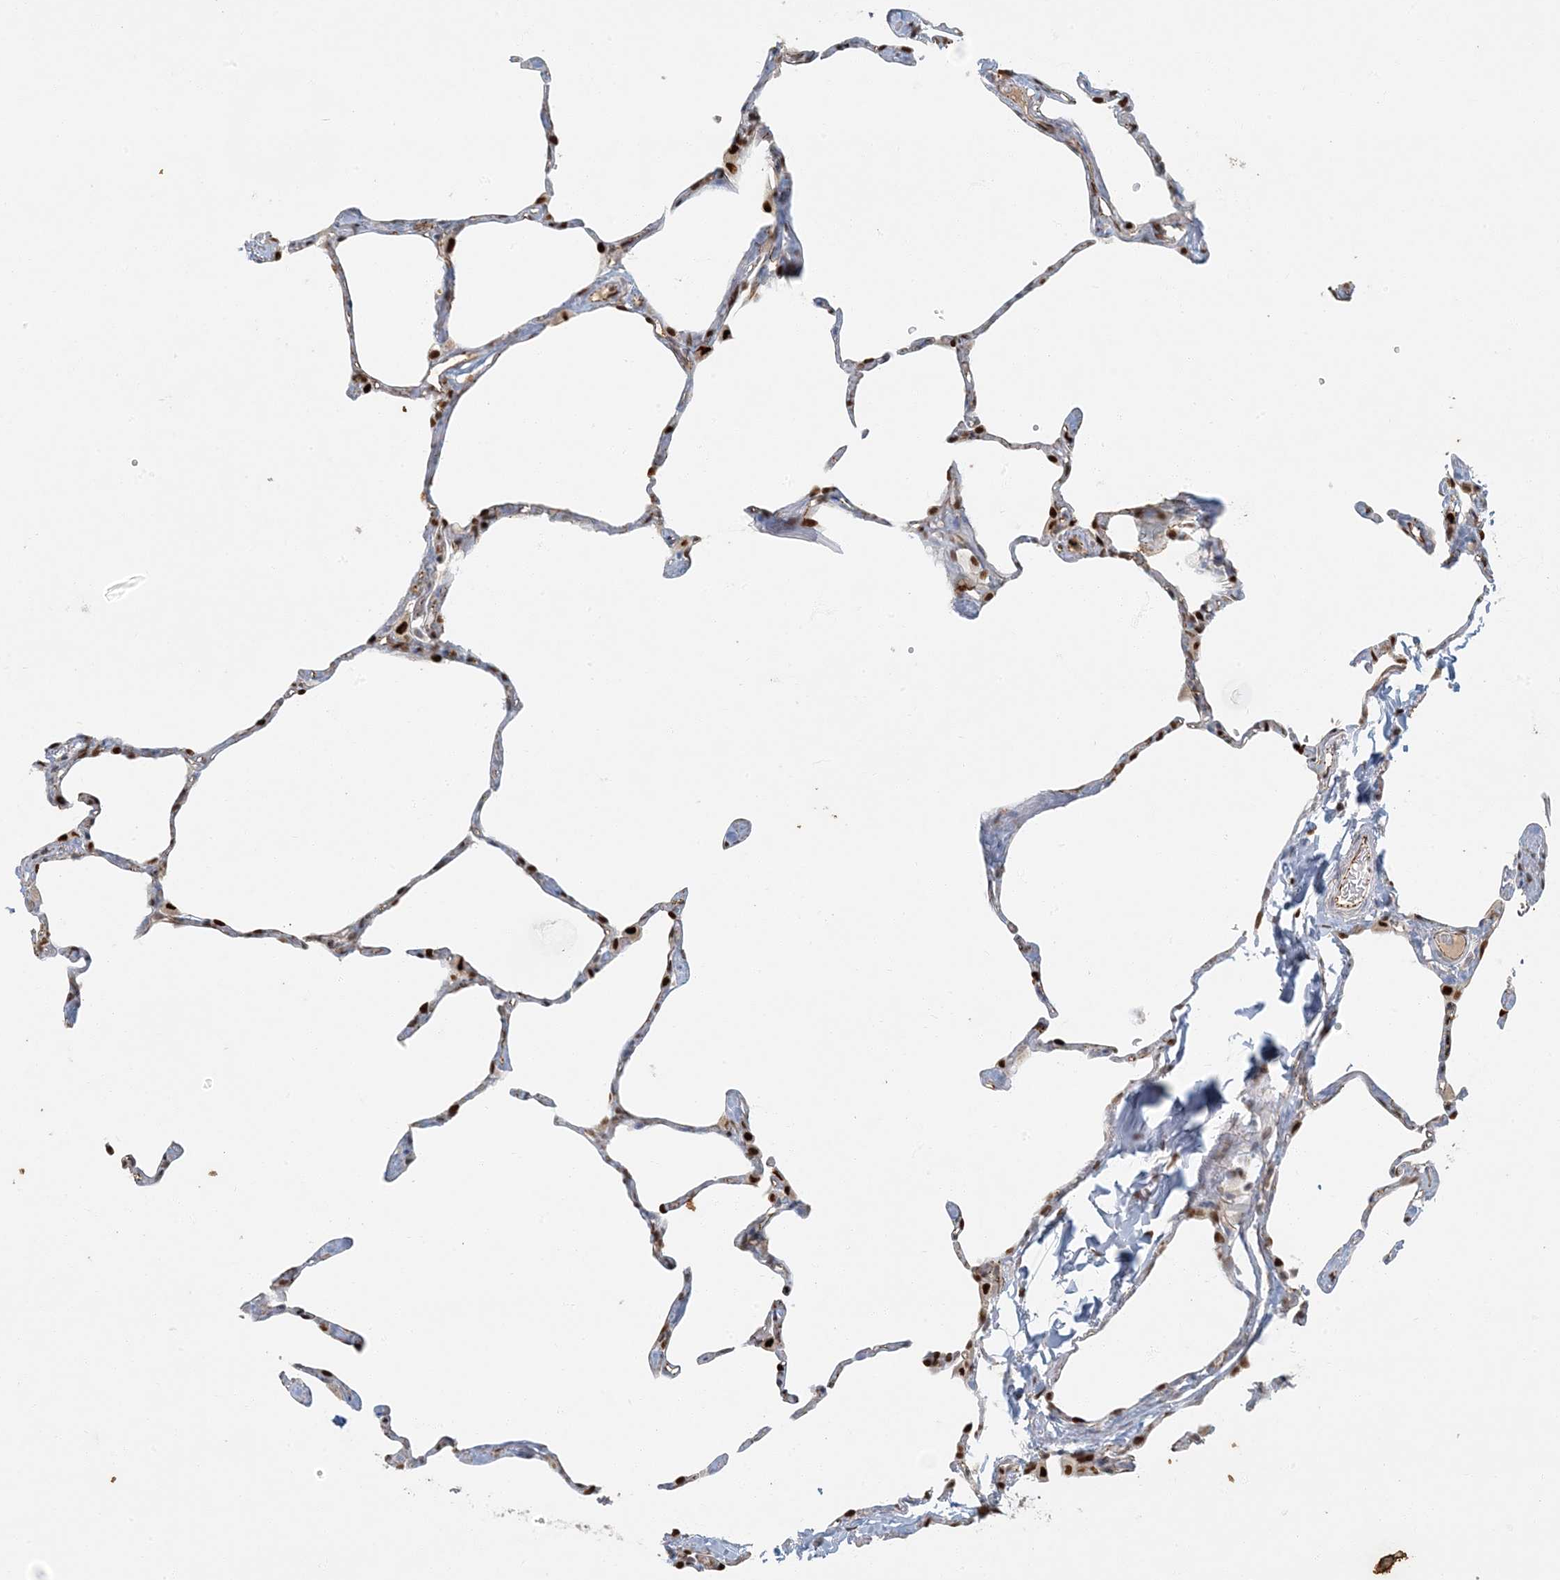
{"staining": {"intensity": "strong", "quantity": "25%-75%", "location": "nuclear"}, "tissue": "lung", "cell_type": "Alveolar cells", "image_type": "normal", "snomed": [{"axis": "morphology", "description": "Normal tissue, NOS"}, {"axis": "topography", "description": "Lung"}], "caption": "Approximately 25%-75% of alveolar cells in unremarkable human lung exhibit strong nuclear protein staining as visualized by brown immunohistochemical staining.", "gene": "AK9", "patient": {"sex": "male", "age": 65}}